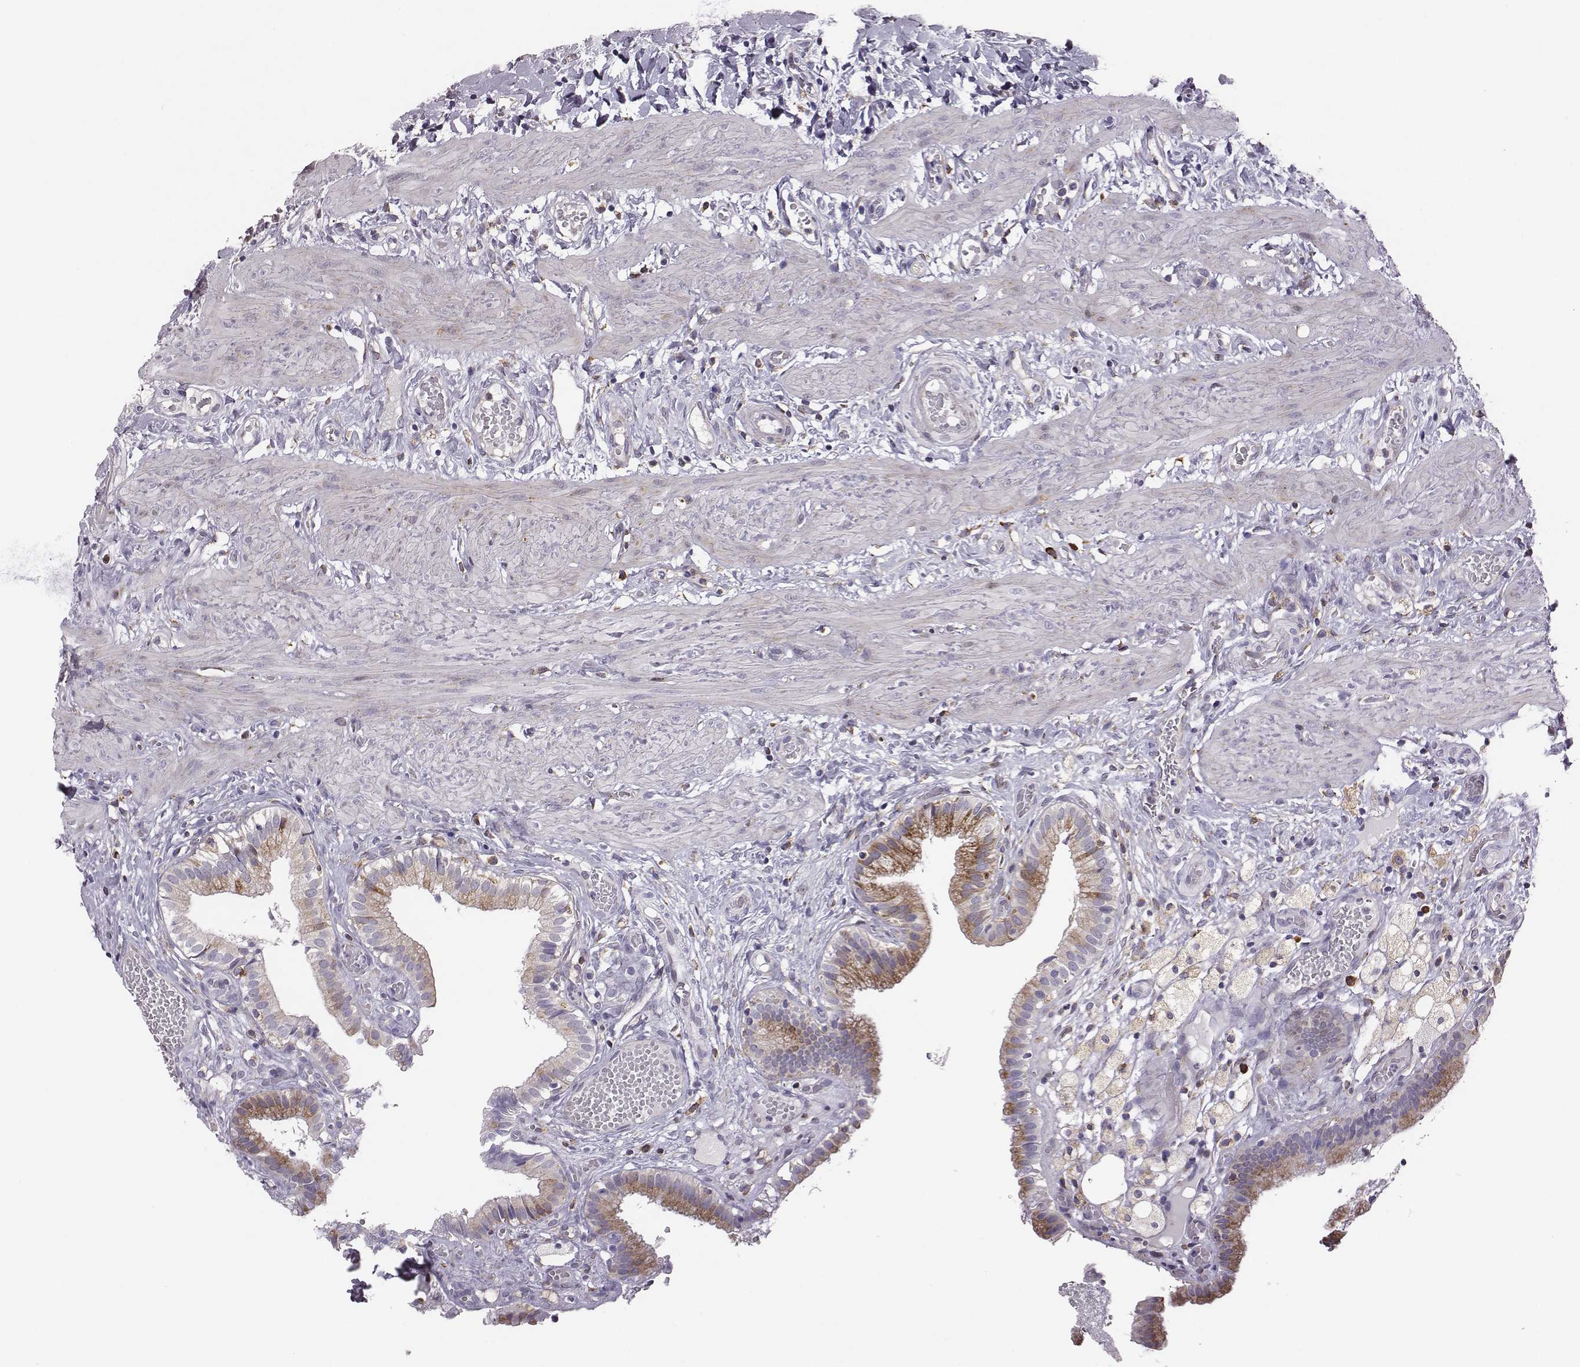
{"staining": {"intensity": "moderate", "quantity": ">75%", "location": "cytoplasmic/membranous"}, "tissue": "gallbladder", "cell_type": "Glandular cells", "image_type": "normal", "snomed": [{"axis": "morphology", "description": "Normal tissue, NOS"}, {"axis": "topography", "description": "Gallbladder"}], "caption": "DAB immunohistochemical staining of unremarkable human gallbladder demonstrates moderate cytoplasmic/membranous protein staining in approximately >75% of glandular cells.", "gene": "SELENOI", "patient": {"sex": "female", "age": 24}}